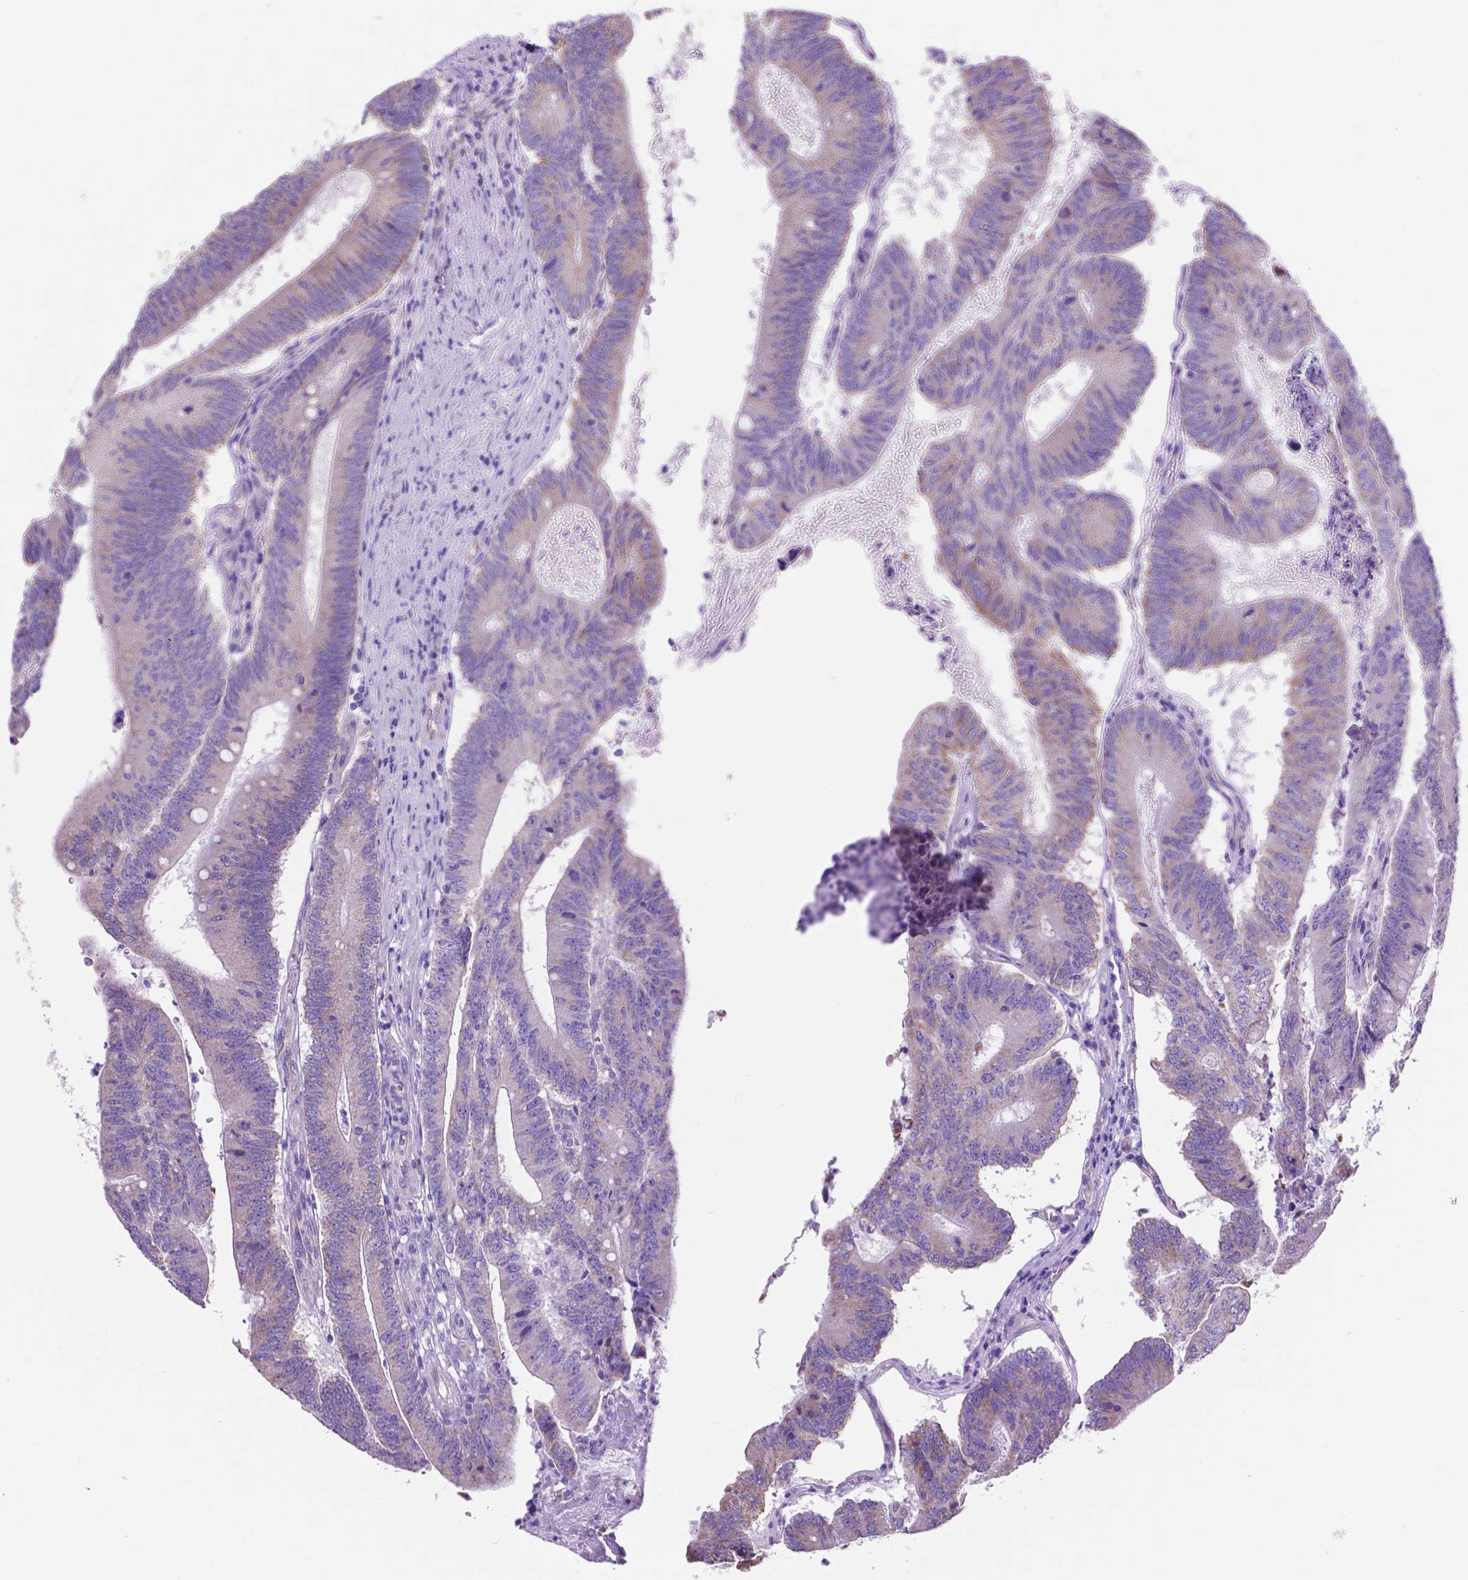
{"staining": {"intensity": "weak", "quantity": "<25%", "location": "cytoplasmic/membranous"}, "tissue": "colorectal cancer", "cell_type": "Tumor cells", "image_type": "cancer", "snomed": [{"axis": "morphology", "description": "Adenocarcinoma, NOS"}, {"axis": "topography", "description": "Colon"}], "caption": "A high-resolution image shows IHC staining of colorectal adenocarcinoma, which demonstrates no significant positivity in tumor cells.", "gene": "TMEM121B", "patient": {"sex": "female", "age": 70}}